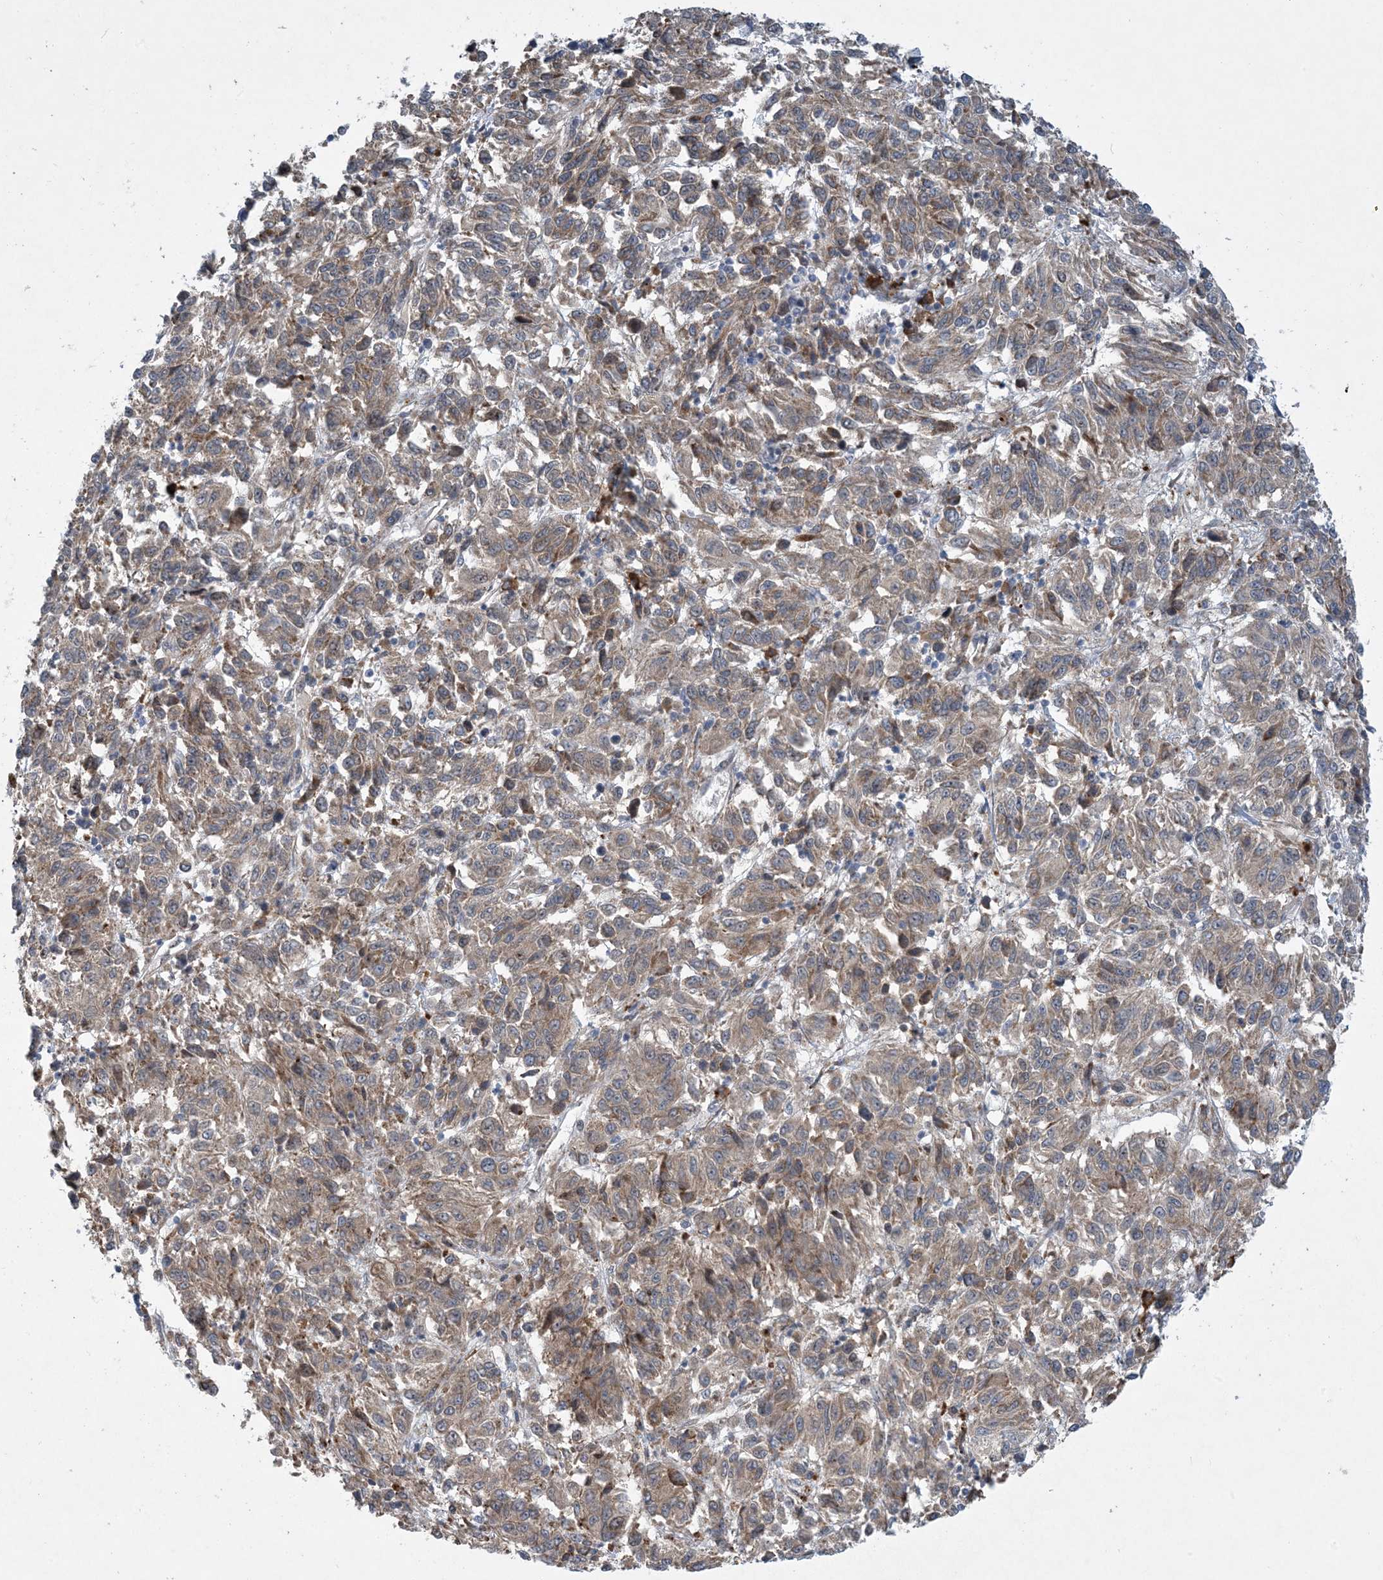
{"staining": {"intensity": "weak", "quantity": ">75%", "location": "cytoplasmic/membranous"}, "tissue": "melanoma", "cell_type": "Tumor cells", "image_type": "cancer", "snomed": [{"axis": "morphology", "description": "Malignant melanoma, Metastatic site"}, {"axis": "topography", "description": "Lung"}], "caption": "Protein staining by immunohistochemistry displays weak cytoplasmic/membranous staining in about >75% of tumor cells in melanoma. Immunohistochemistry stains the protein in brown and the nuclei are stained blue.", "gene": "PHOSPHO2", "patient": {"sex": "male", "age": 64}}